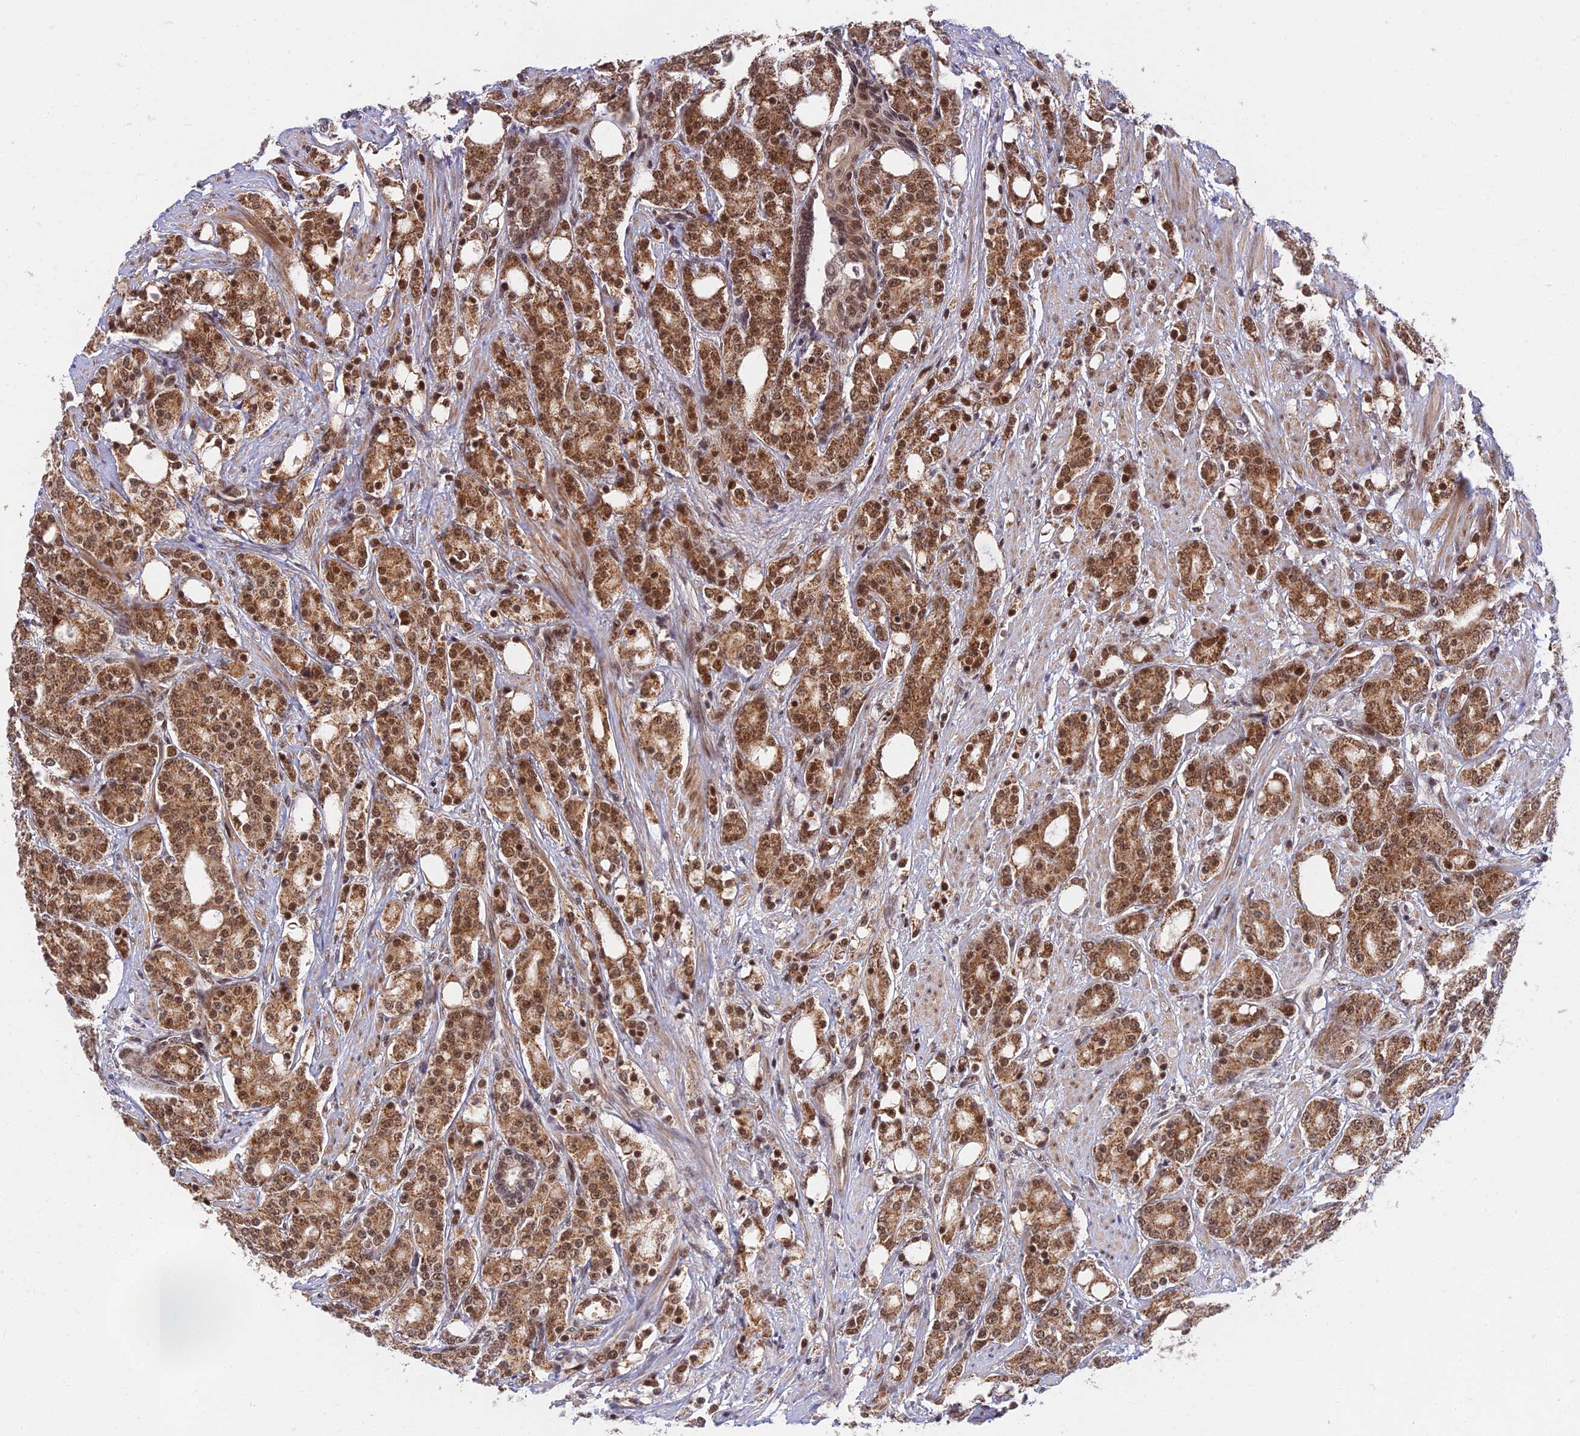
{"staining": {"intensity": "strong", "quantity": ">75%", "location": "cytoplasmic/membranous,nuclear"}, "tissue": "prostate cancer", "cell_type": "Tumor cells", "image_type": "cancer", "snomed": [{"axis": "morphology", "description": "Adenocarcinoma, High grade"}, {"axis": "topography", "description": "Prostate"}], "caption": "High-magnification brightfield microscopy of high-grade adenocarcinoma (prostate) stained with DAB (brown) and counterstained with hematoxylin (blue). tumor cells exhibit strong cytoplasmic/membranous and nuclear positivity is appreciated in about>75% of cells.", "gene": "TCEA2", "patient": {"sex": "male", "age": 62}}